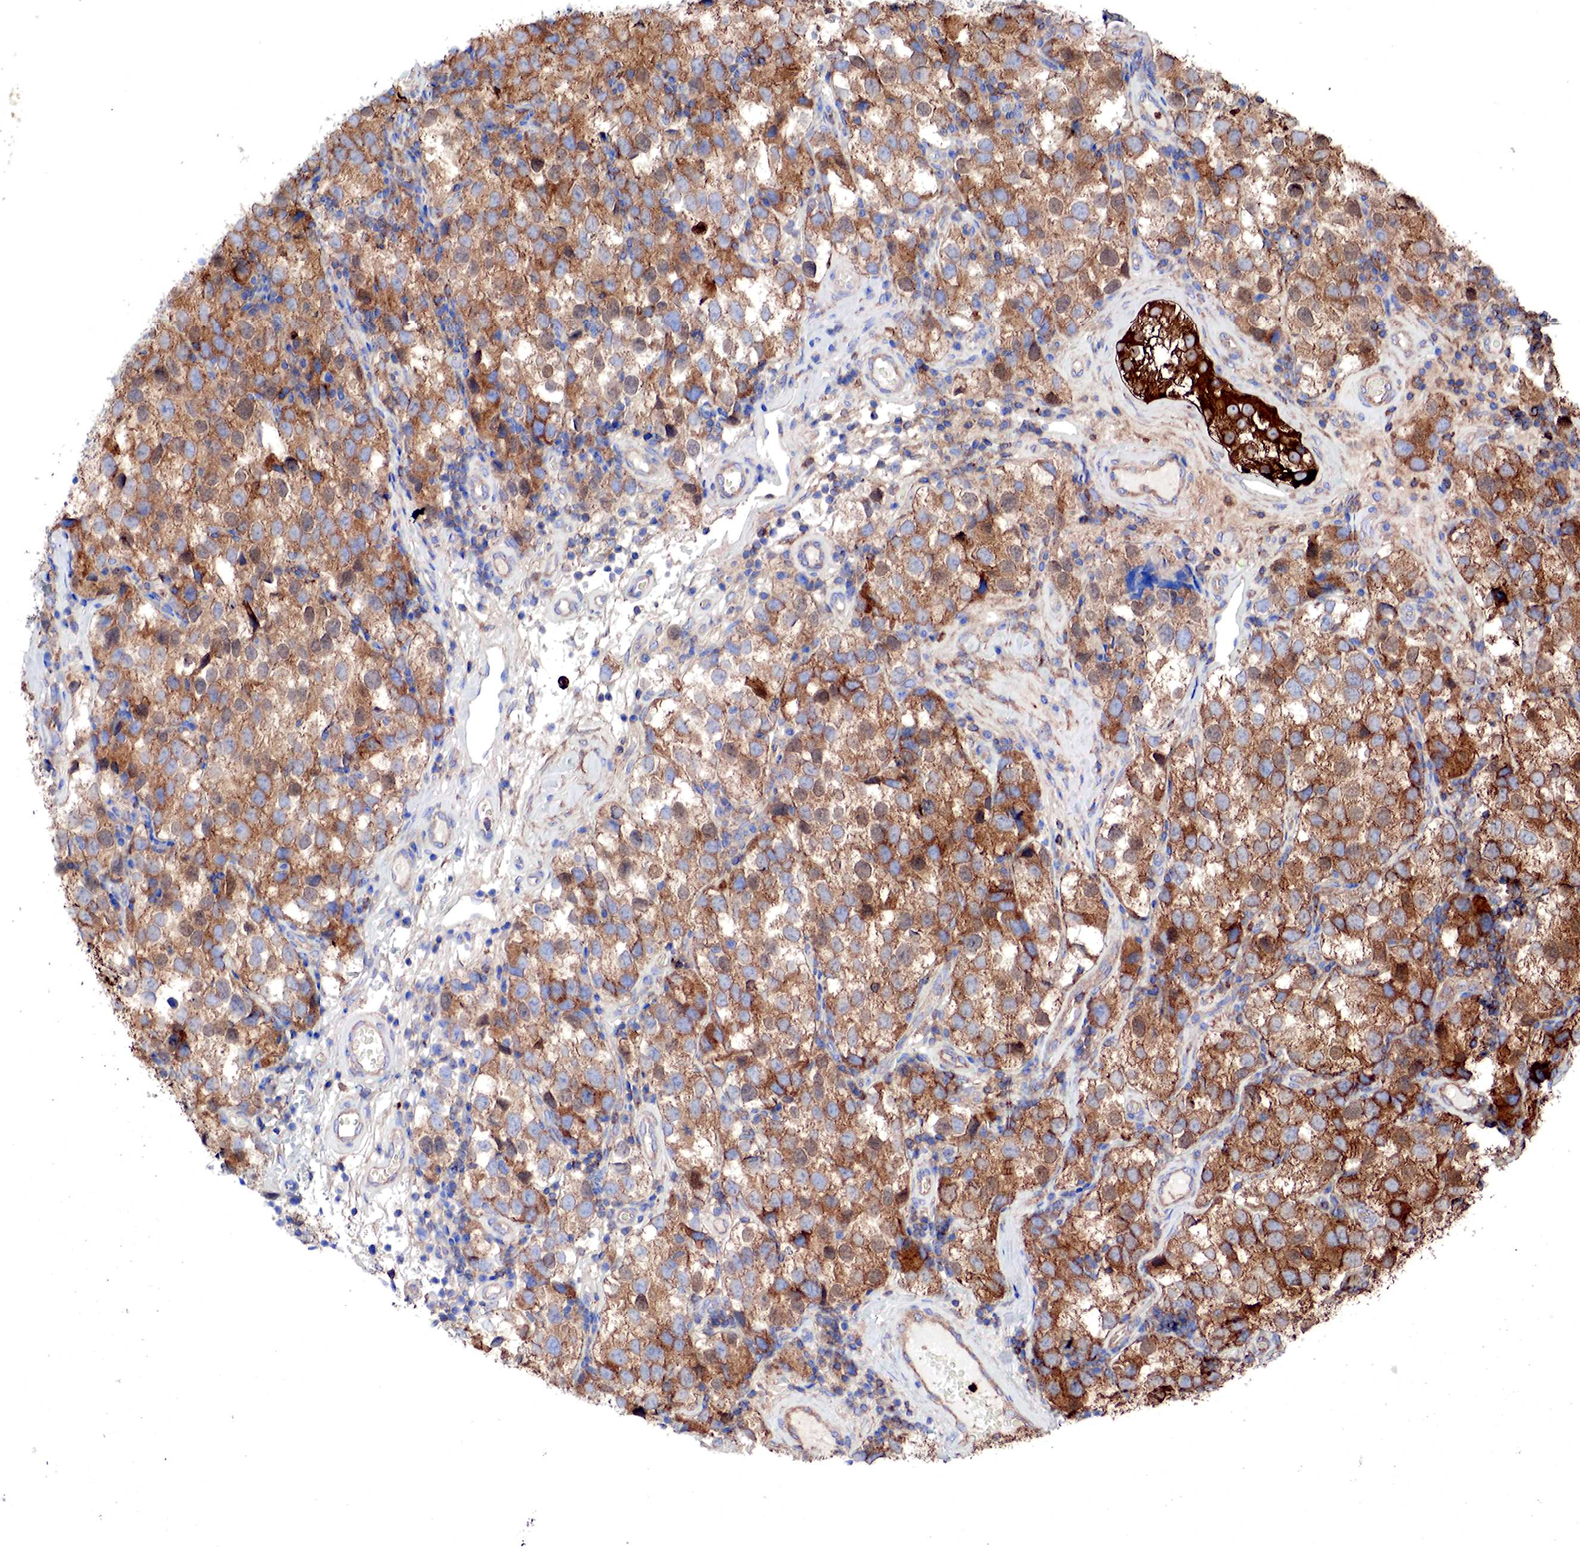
{"staining": {"intensity": "strong", "quantity": ">75%", "location": "cytoplasmic/membranous"}, "tissue": "testis cancer", "cell_type": "Tumor cells", "image_type": "cancer", "snomed": [{"axis": "morphology", "description": "Seminoma, NOS"}, {"axis": "topography", "description": "Testis"}], "caption": "IHC (DAB) staining of testis cancer (seminoma) reveals strong cytoplasmic/membranous protein positivity in about >75% of tumor cells.", "gene": "G6PD", "patient": {"sex": "male", "age": 39}}